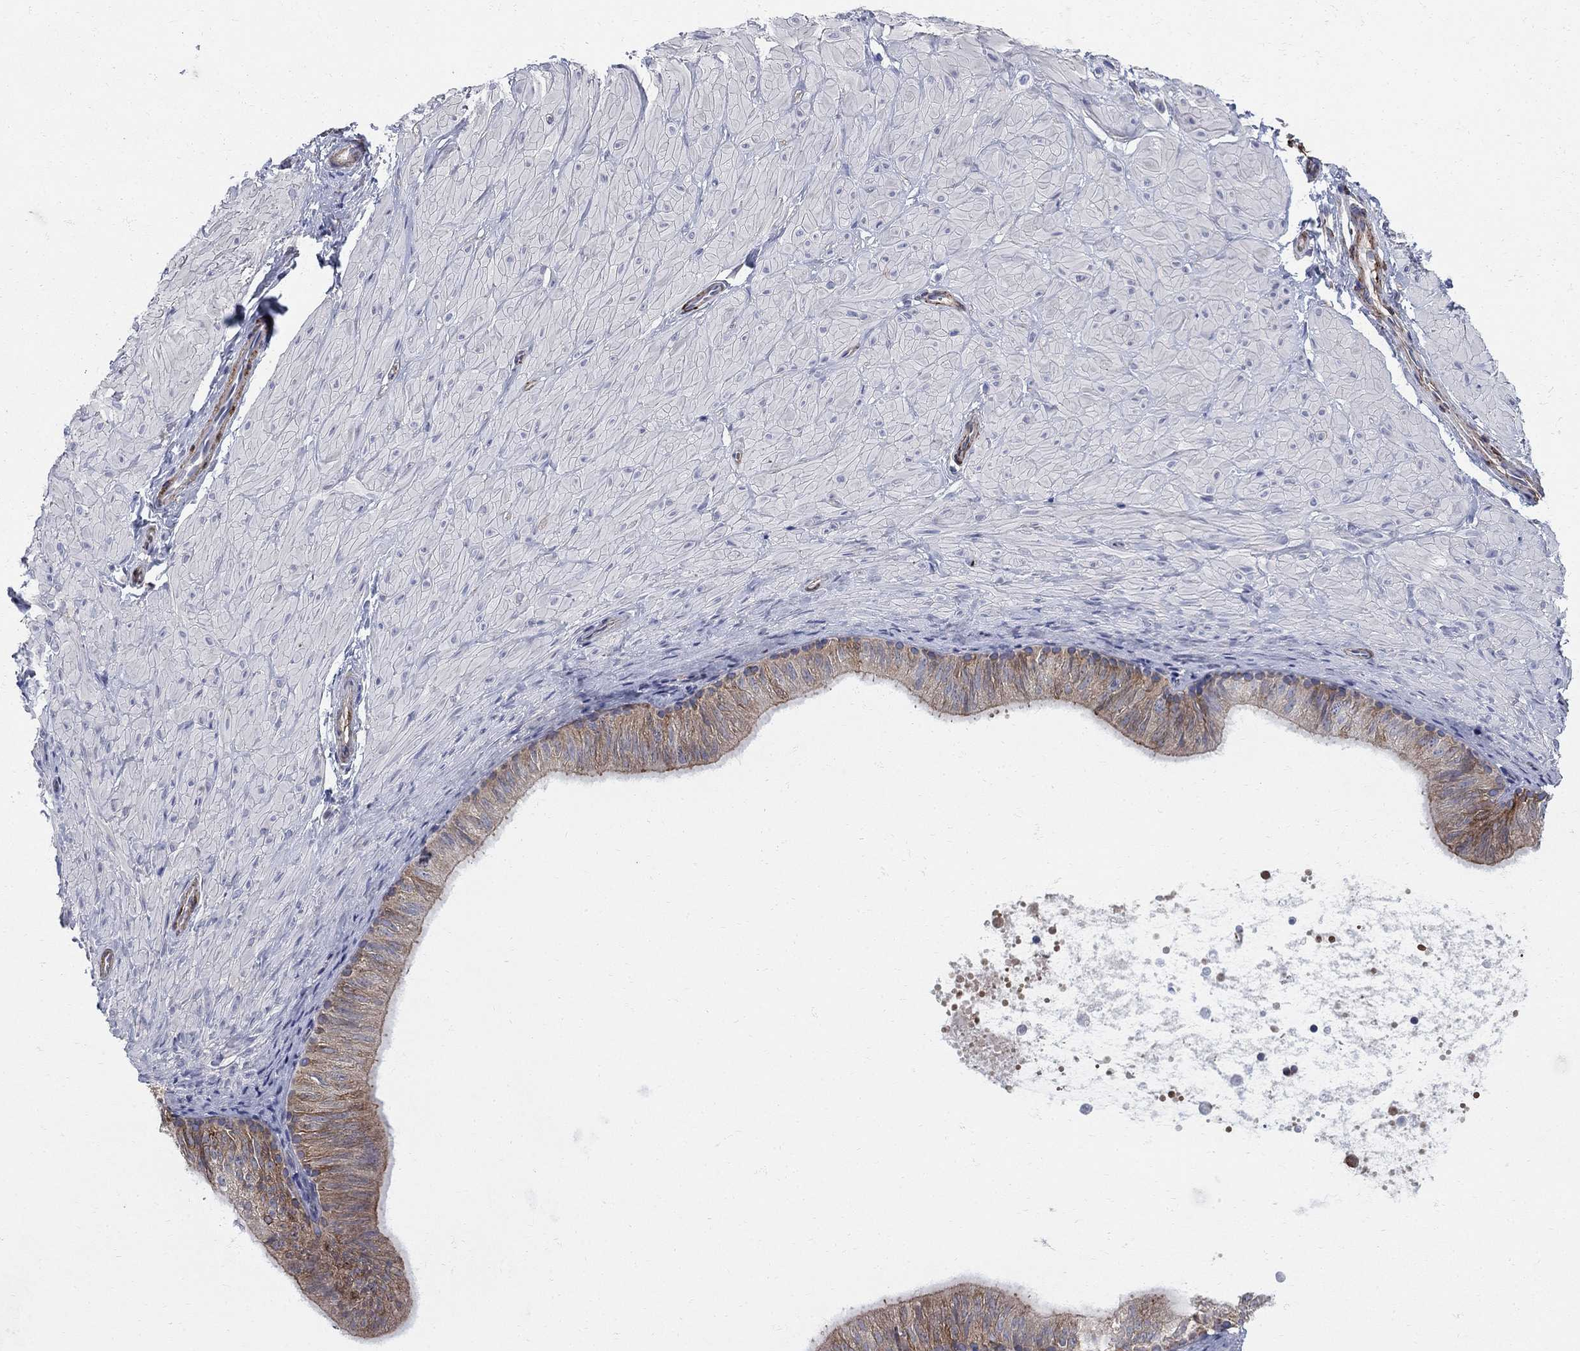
{"staining": {"intensity": "negative", "quantity": "none", "location": "none"}, "tissue": "soft tissue", "cell_type": "Fibroblasts", "image_type": "normal", "snomed": [{"axis": "morphology", "description": "Normal tissue, NOS"}, {"axis": "topography", "description": "Smooth muscle"}, {"axis": "topography", "description": "Peripheral nerve tissue"}], "caption": "Fibroblasts are negative for brown protein staining in normal soft tissue.", "gene": "SEPTIN8", "patient": {"sex": "male", "age": 22}}